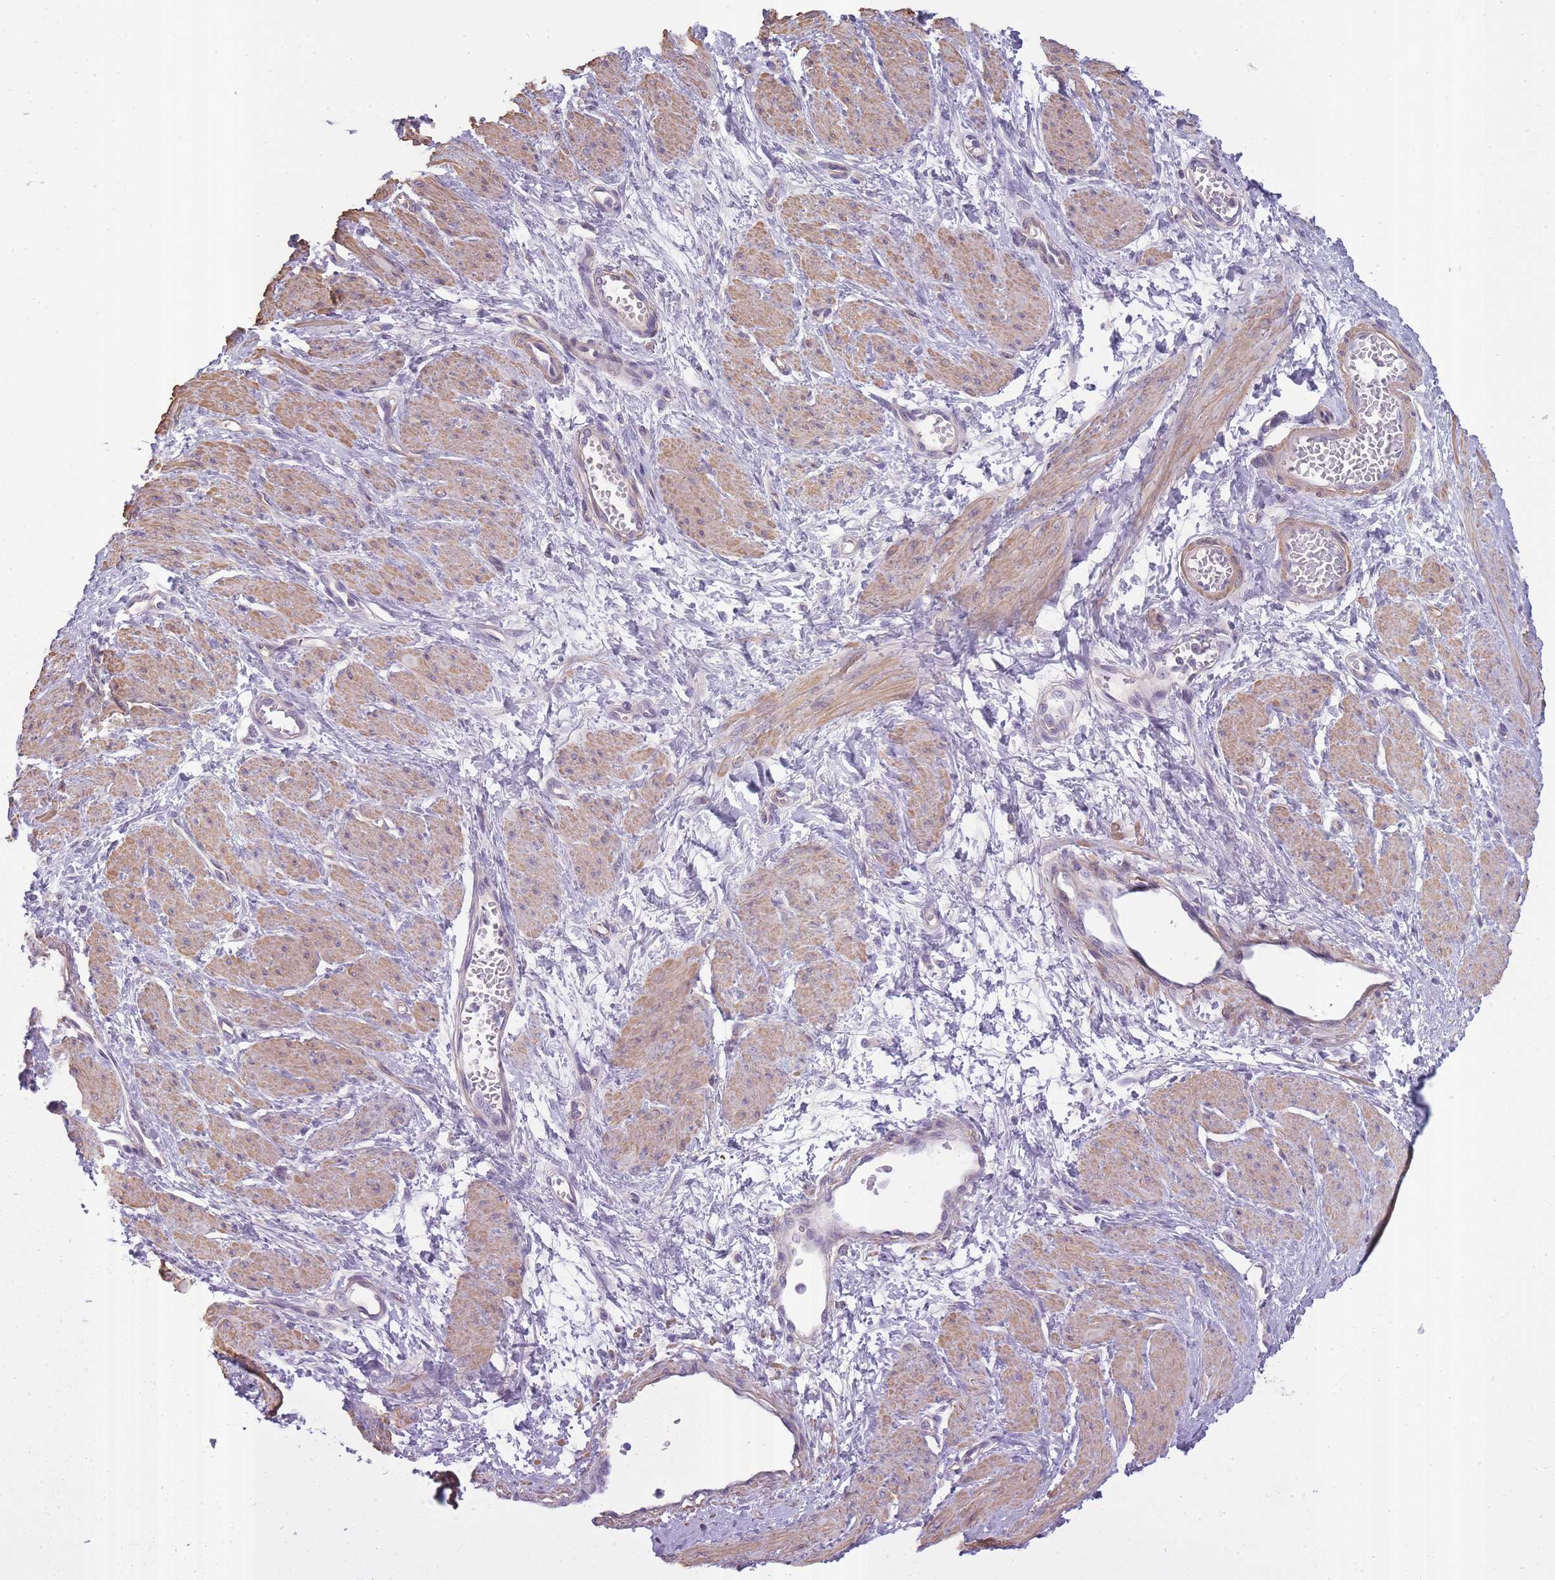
{"staining": {"intensity": "moderate", "quantity": "25%-75%", "location": "cytoplasmic/membranous"}, "tissue": "smooth muscle", "cell_type": "Smooth muscle cells", "image_type": "normal", "snomed": [{"axis": "morphology", "description": "Normal tissue, NOS"}, {"axis": "topography", "description": "Smooth muscle"}, {"axis": "topography", "description": "Uterus"}], "caption": "Smooth muscle stained with DAB immunohistochemistry (IHC) displays medium levels of moderate cytoplasmic/membranous expression in approximately 25%-75% of smooth muscle cells. The staining was performed using DAB, with brown indicating positive protein expression. Nuclei are stained blue with hematoxylin.", "gene": "SLC8A2", "patient": {"sex": "female", "age": 39}}